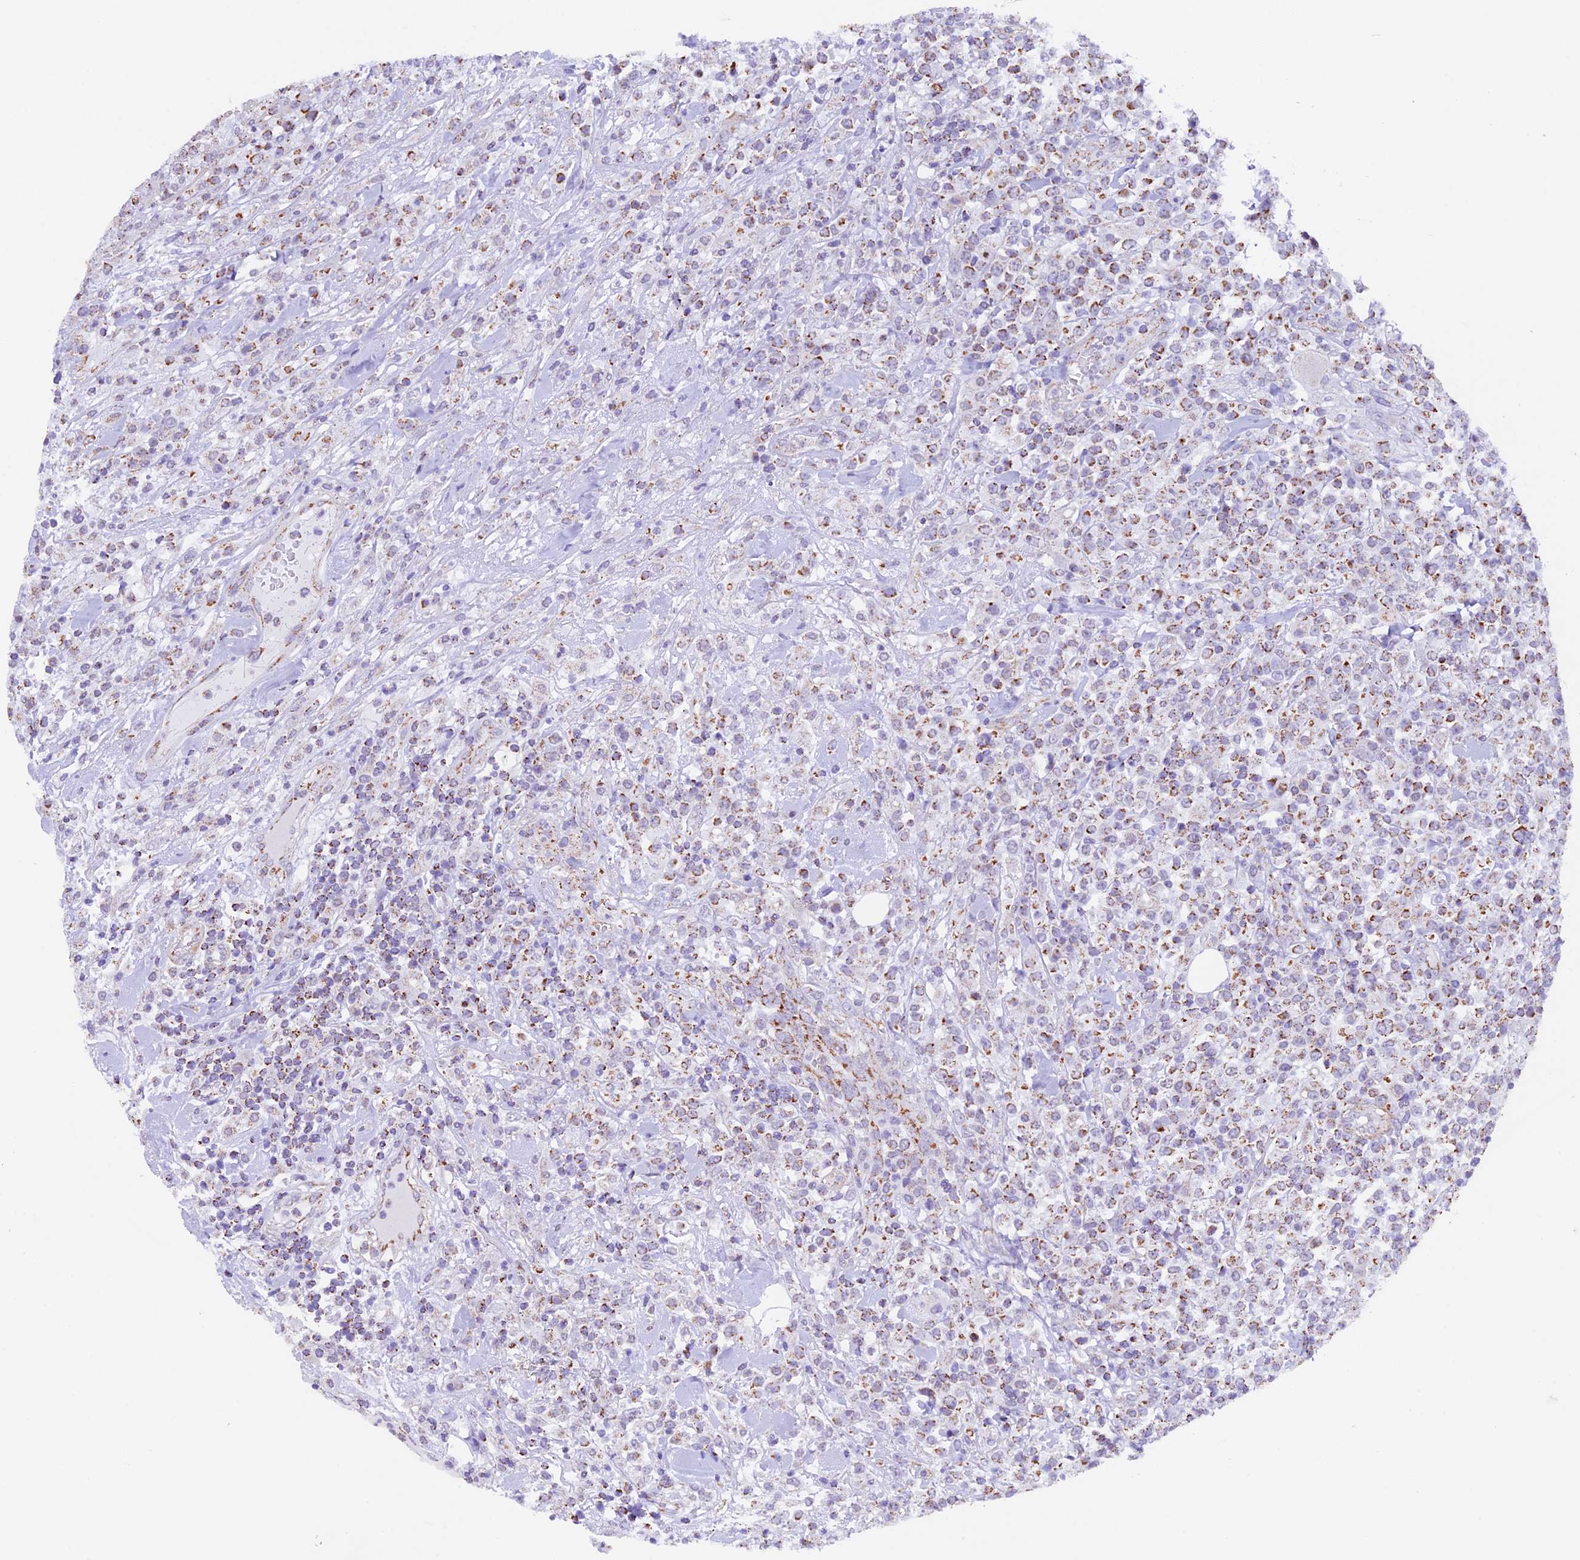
{"staining": {"intensity": "moderate", "quantity": ">75%", "location": "cytoplasmic/membranous"}, "tissue": "lymphoma", "cell_type": "Tumor cells", "image_type": "cancer", "snomed": [{"axis": "morphology", "description": "Malignant lymphoma, non-Hodgkin's type, High grade"}, {"axis": "topography", "description": "Colon"}], "caption": "Malignant lymphoma, non-Hodgkin's type (high-grade) stained for a protein (brown) reveals moderate cytoplasmic/membranous positive expression in about >75% of tumor cells.", "gene": "TFAM", "patient": {"sex": "female", "age": 53}}